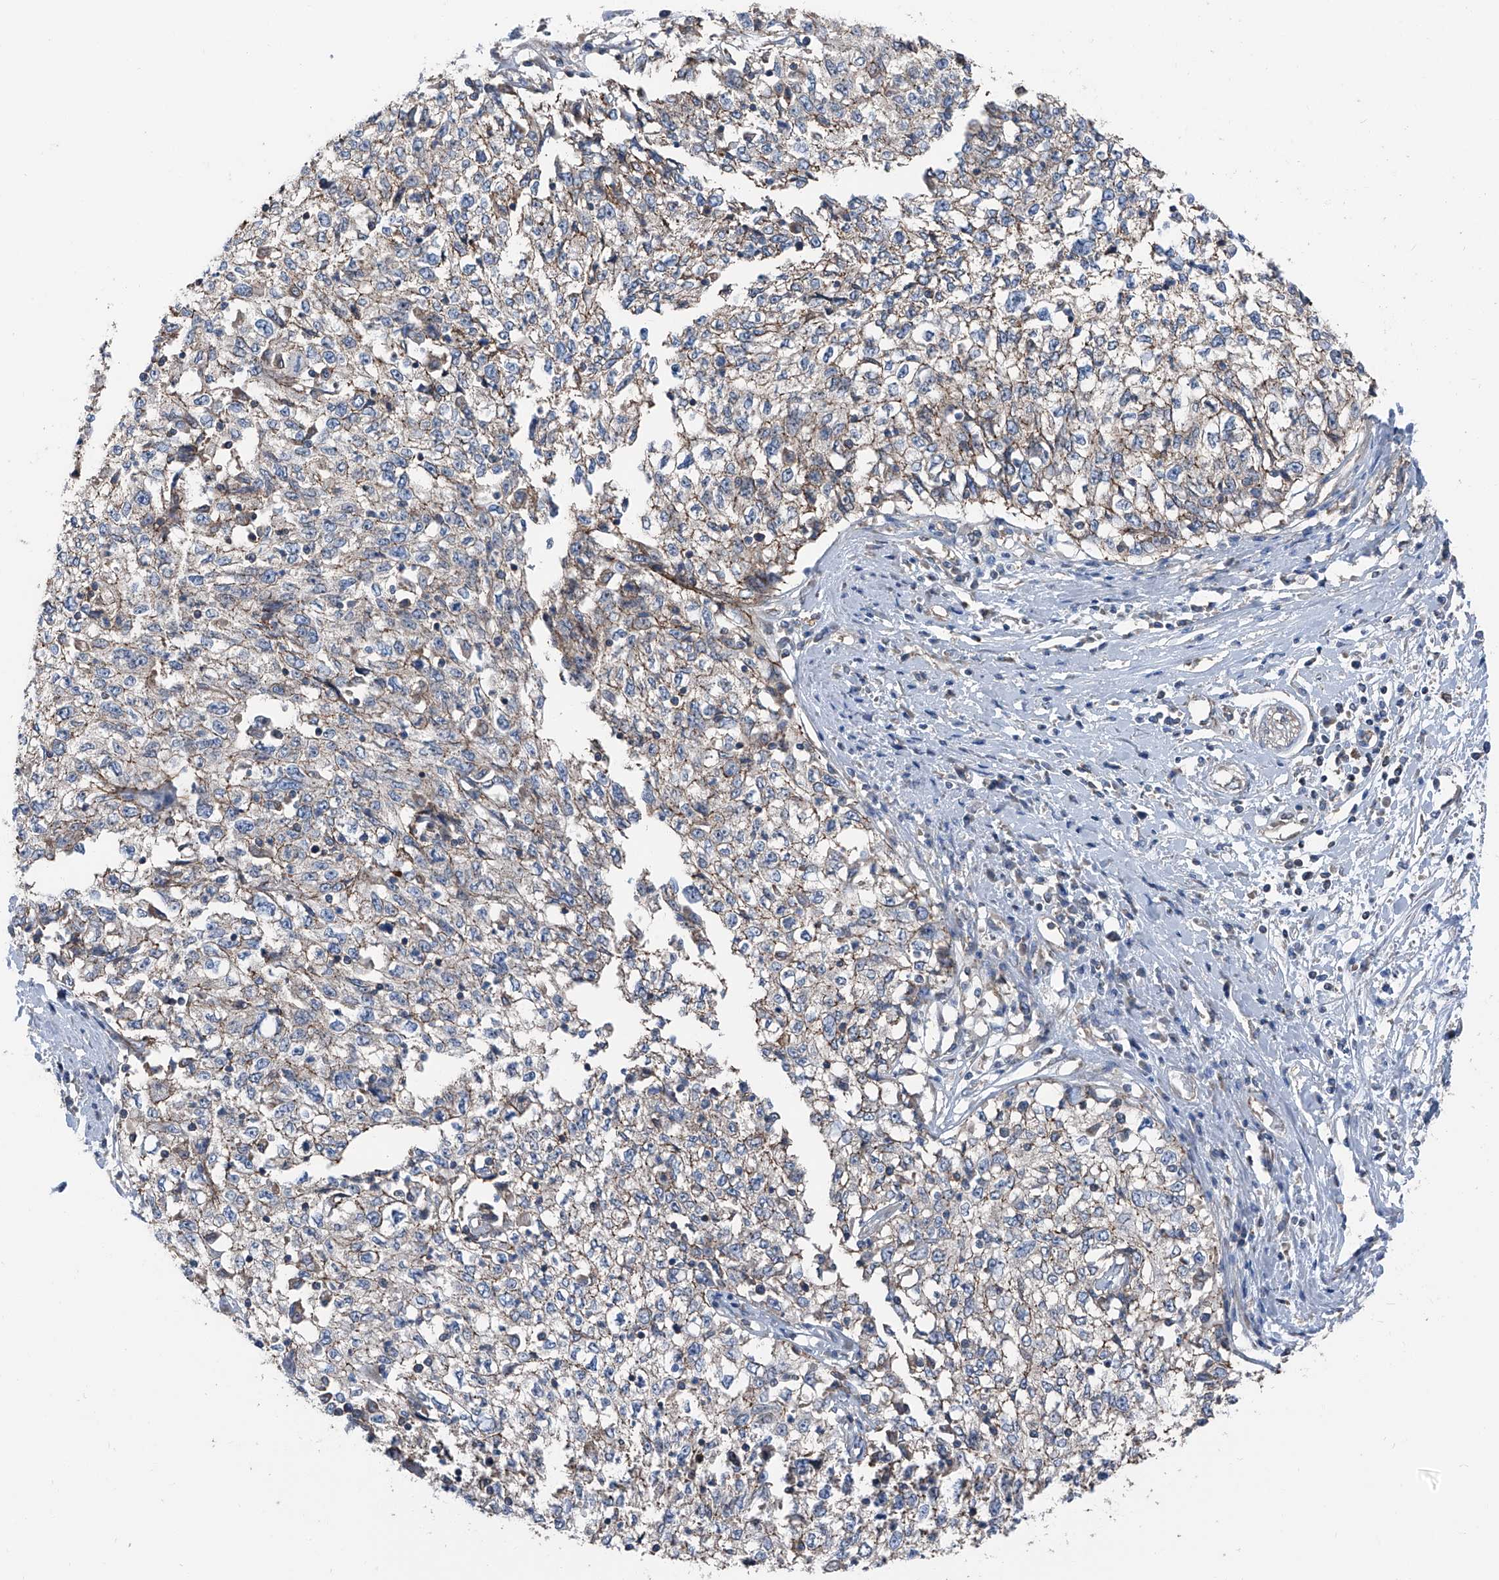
{"staining": {"intensity": "negative", "quantity": "none", "location": "none"}, "tissue": "cervical cancer", "cell_type": "Tumor cells", "image_type": "cancer", "snomed": [{"axis": "morphology", "description": "Squamous cell carcinoma, NOS"}, {"axis": "topography", "description": "Cervix"}], "caption": "Human squamous cell carcinoma (cervical) stained for a protein using IHC shows no positivity in tumor cells.", "gene": "GPR142", "patient": {"sex": "female", "age": 57}}